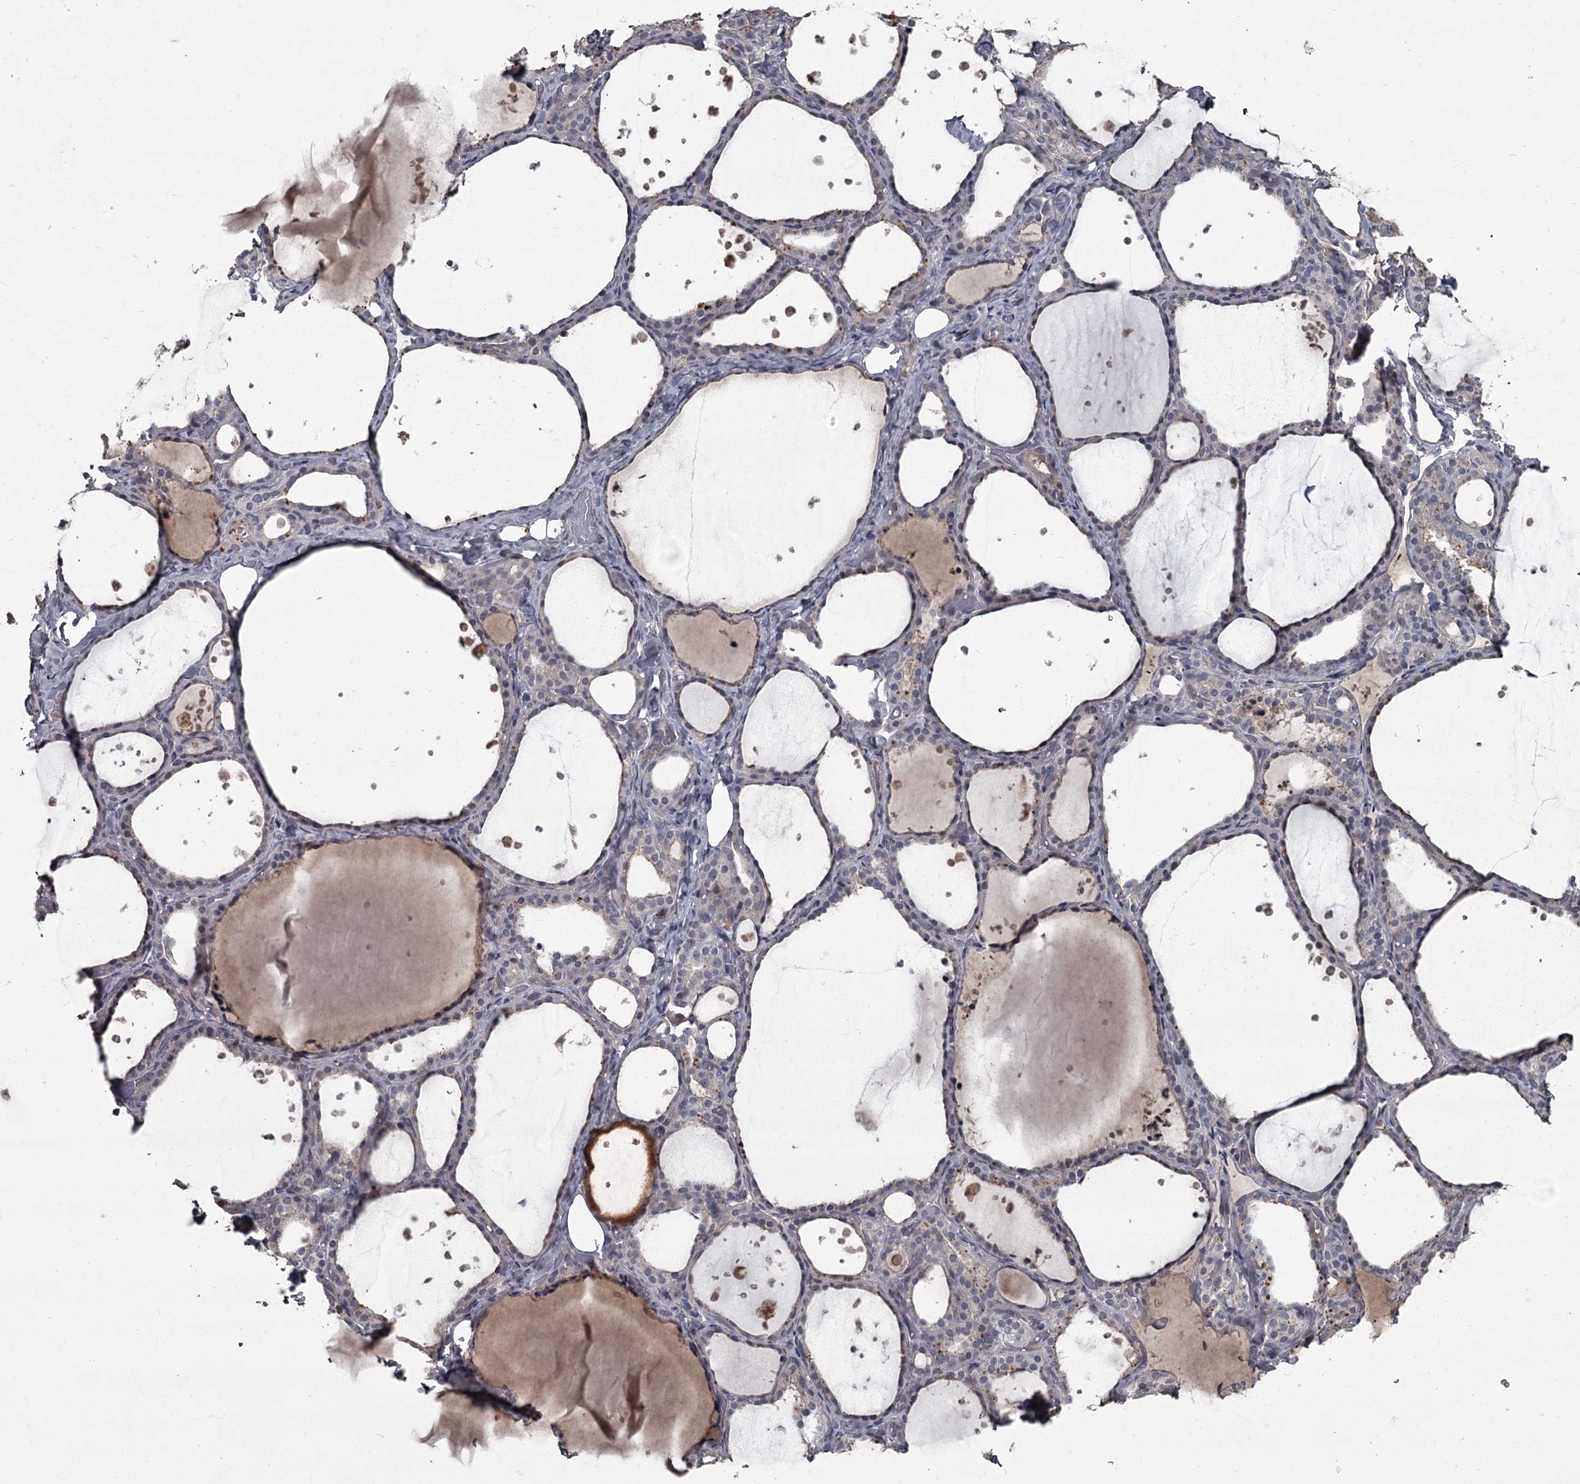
{"staining": {"intensity": "weak", "quantity": "<25%", "location": "cytoplasmic/membranous,nuclear"}, "tissue": "thyroid gland", "cell_type": "Glandular cells", "image_type": "normal", "snomed": [{"axis": "morphology", "description": "Normal tissue, NOS"}, {"axis": "topography", "description": "Thyroid gland"}], "caption": "Immunohistochemistry (IHC) micrograph of normal thyroid gland: thyroid gland stained with DAB (3,3'-diaminobenzidine) demonstrates no significant protein positivity in glandular cells.", "gene": "FLVCR2", "patient": {"sex": "female", "age": 44}}